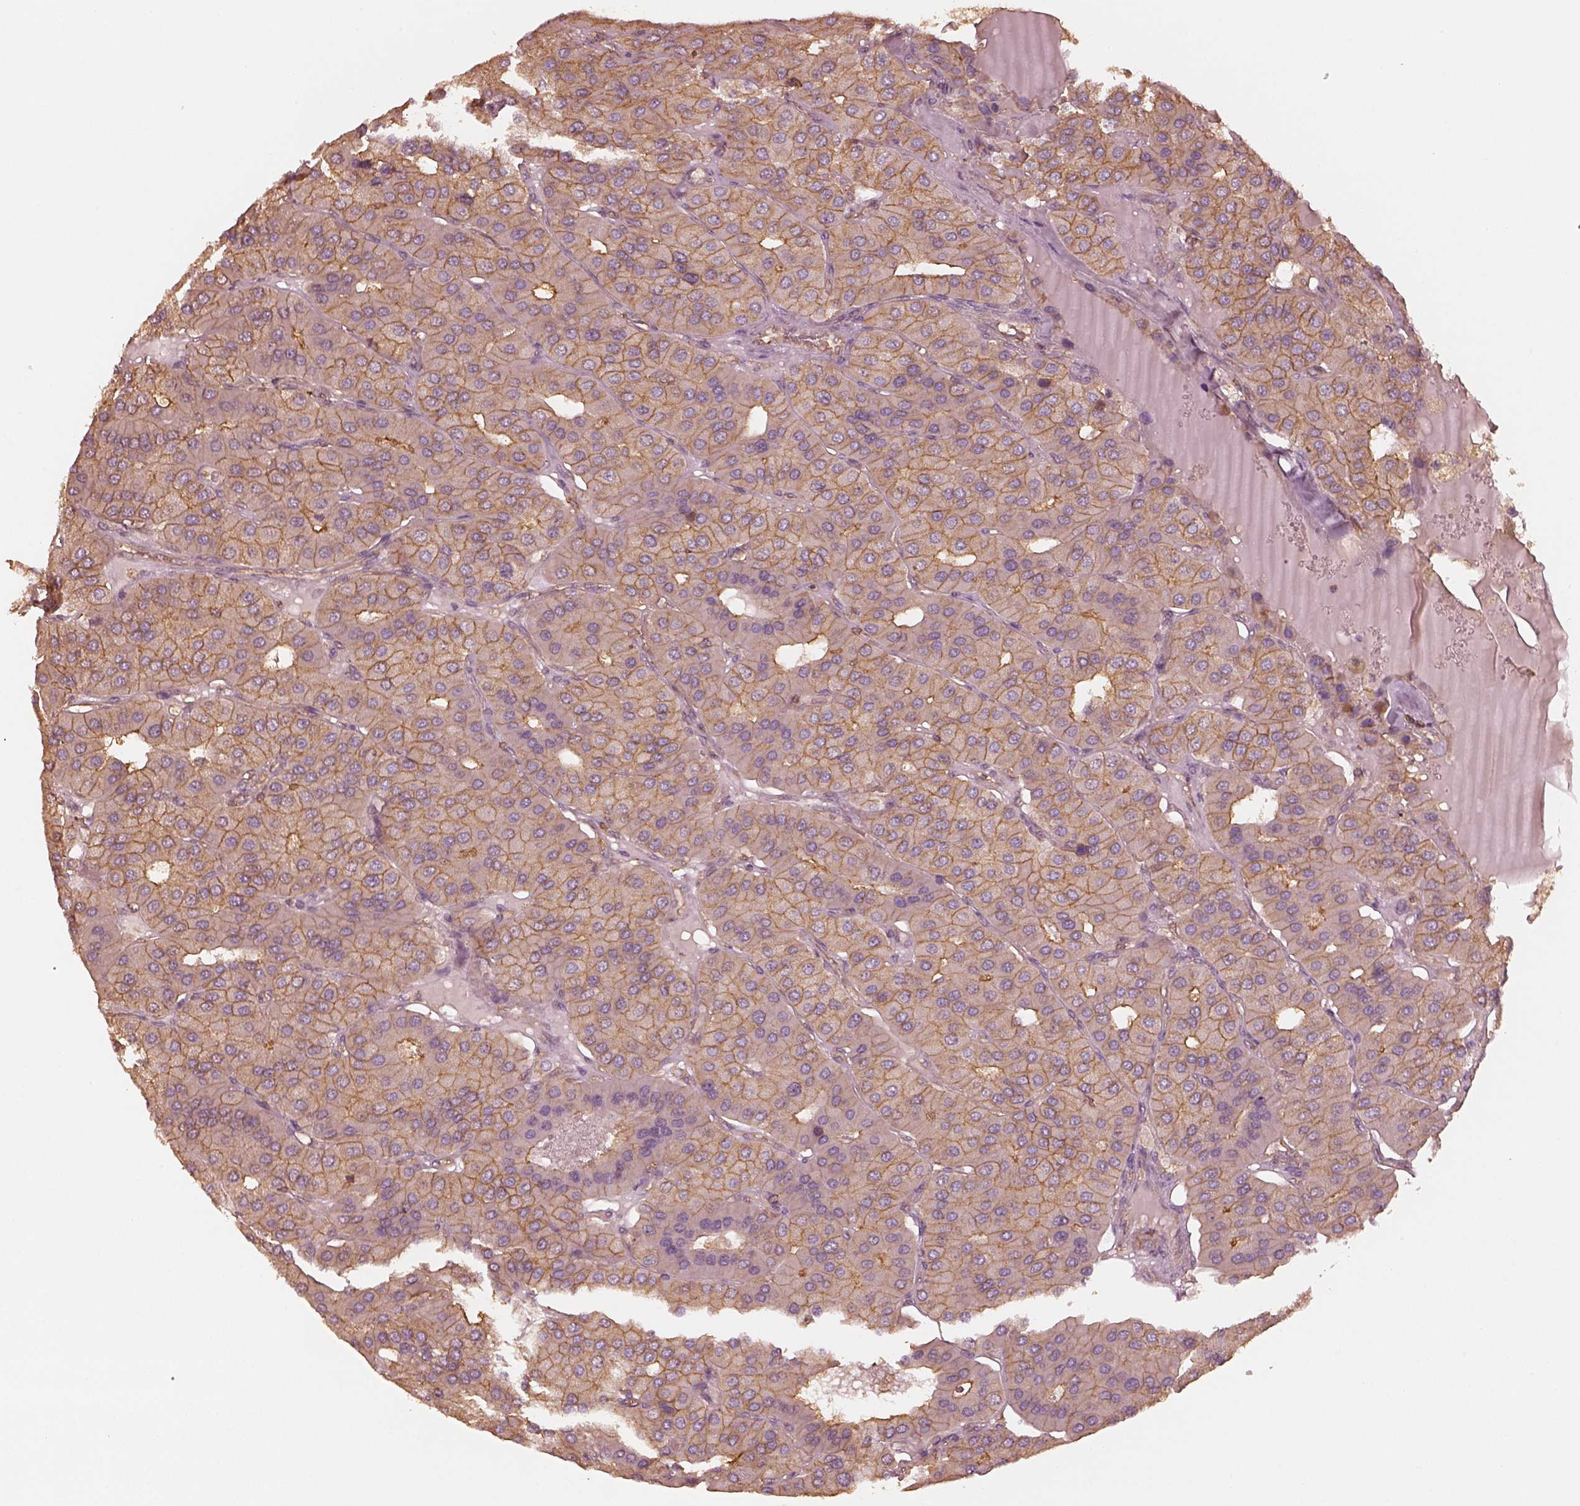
{"staining": {"intensity": "moderate", "quantity": ">75%", "location": "cytoplasmic/membranous"}, "tissue": "parathyroid gland", "cell_type": "Glandular cells", "image_type": "normal", "snomed": [{"axis": "morphology", "description": "Normal tissue, NOS"}, {"axis": "morphology", "description": "Adenoma, NOS"}, {"axis": "topography", "description": "Parathyroid gland"}], "caption": "A micrograph of parathyroid gland stained for a protein reveals moderate cytoplasmic/membranous brown staining in glandular cells.", "gene": "WDR7", "patient": {"sex": "female", "age": 86}}